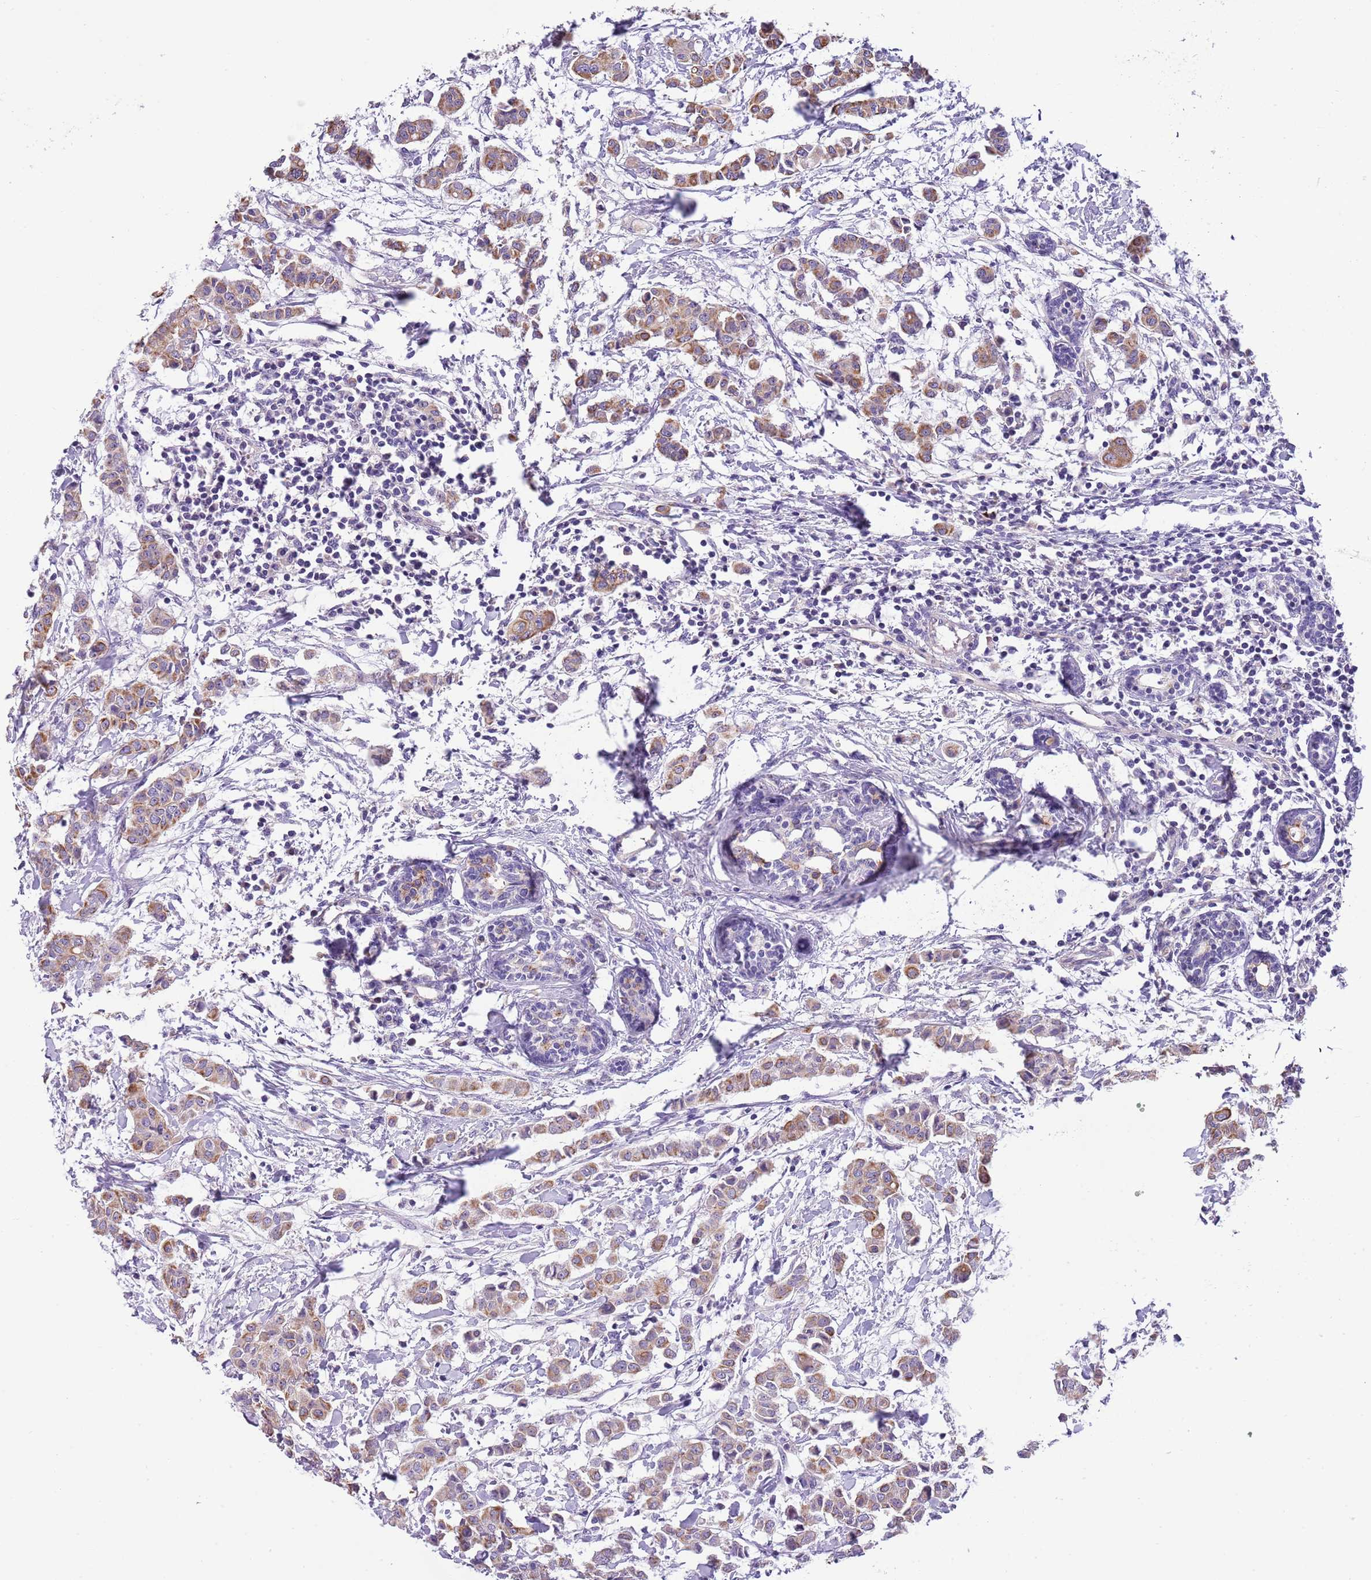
{"staining": {"intensity": "moderate", "quantity": ">75%", "location": "cytoplasmic/membranous"}, "tissue": "breast cancer", "cell_type": "Tumor cells", "image_type": "cancer", "snomed": [{"axis": "morphology", "description": "Duct carcinoma"}, {"axis": "topography", "description": "Breast"}], "caption": "Breast intraductal carcinoma stained with a protein marker demonstrates moderate staining in tumor cells.", "gene": "HES3", "patient": {"sex": "female", "age": 40}}